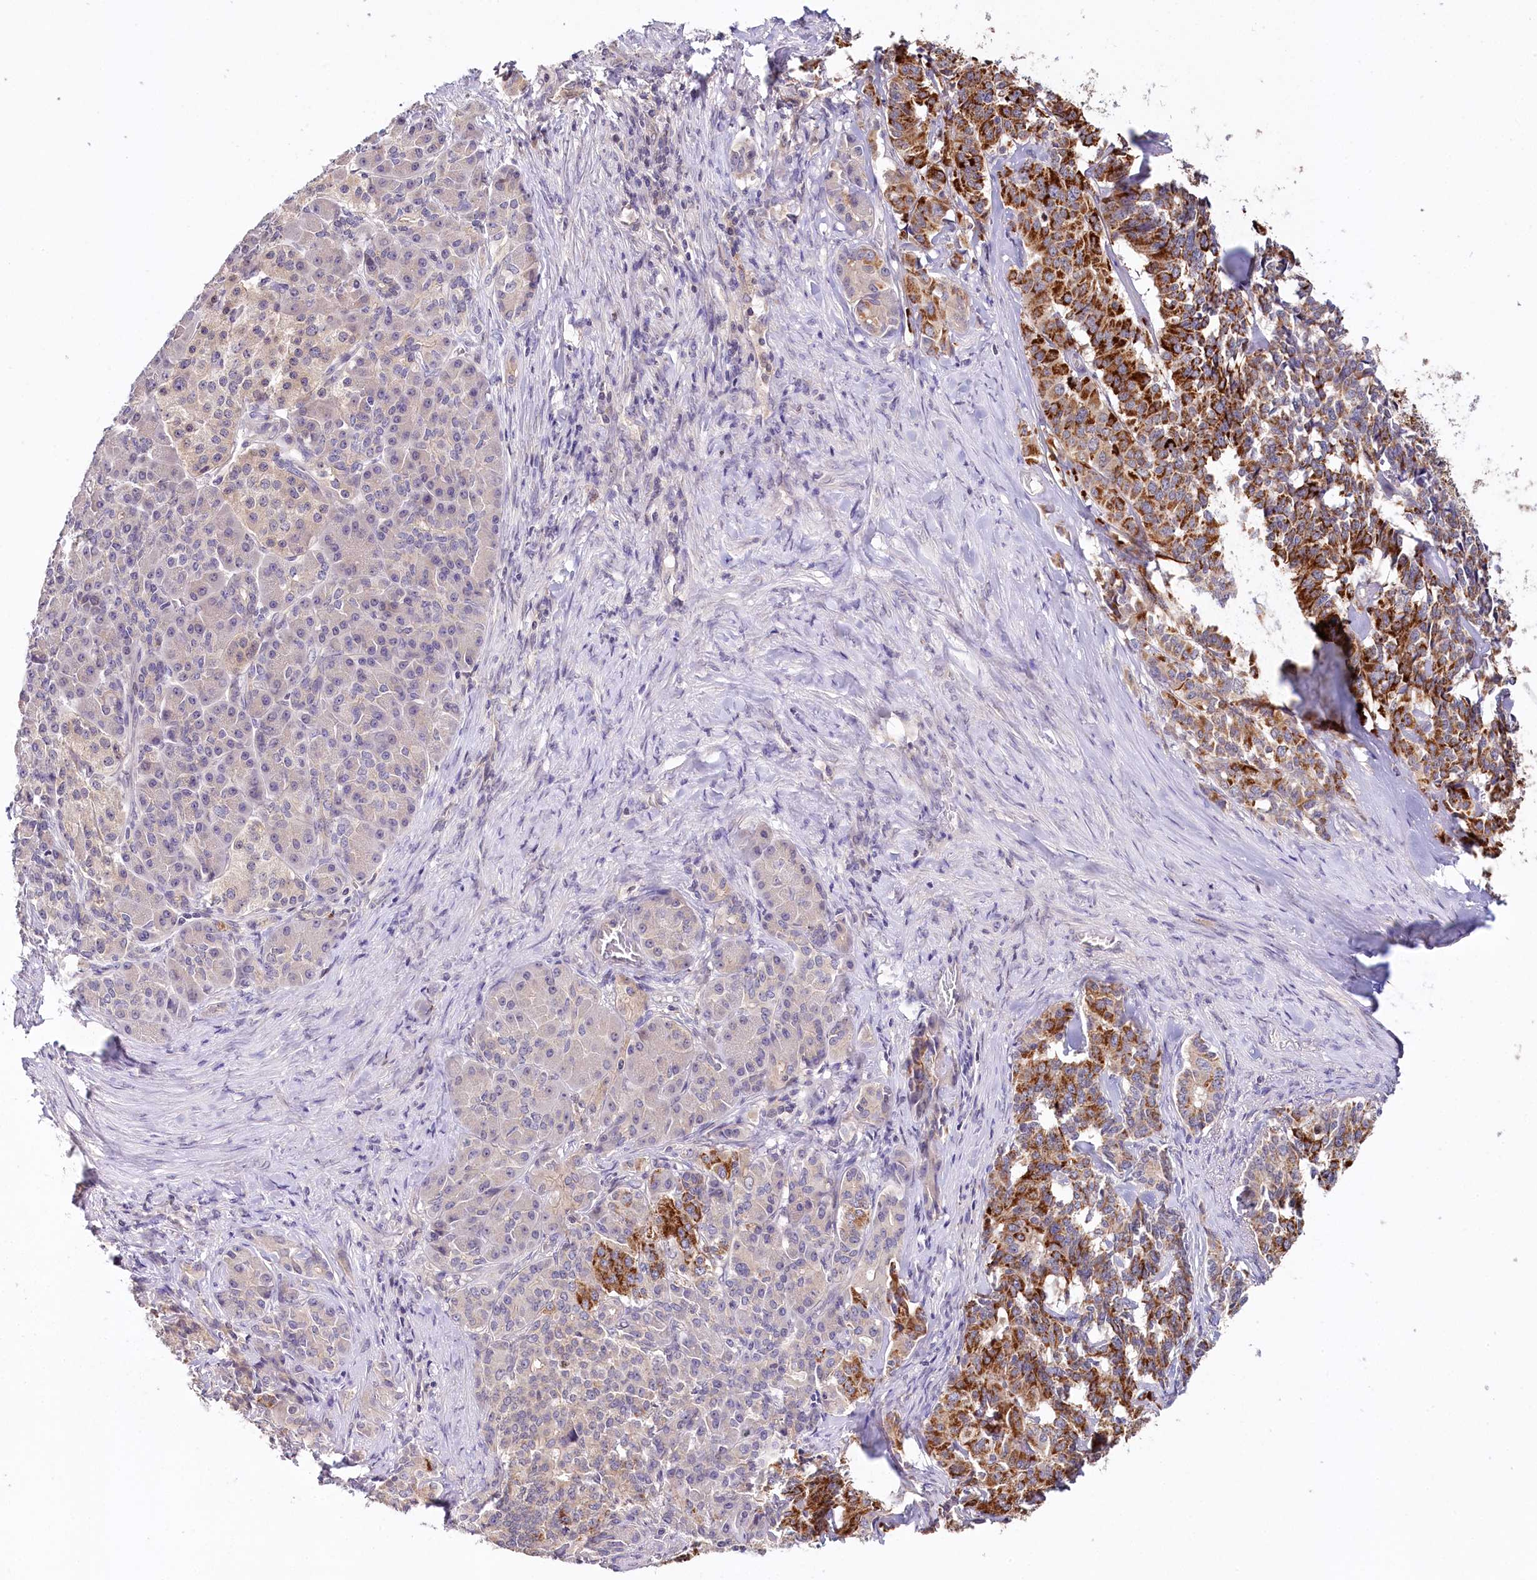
{"staining": {"intensity": "strong", "quantity": "25%-75%", "location": "cytoplasmic/membranous"}, "tissue": "pancreatic cancer", "cell_type": "Tumor cells", "image_type": "cancer", "snomed": [{"axis": "morphology", "description": "Adenocarcinoma, NOS"}, {"axis": "topography", "description": "Pancreas"}], "caption": "Adenocarcinoma (pancreatic) tissue exhibits strong cytoplasmic/membranous expression in approximately 25%-75% of tumor cells, visualized by immunohistochemistry. (brown staining indicates protein expression, while blue staining denotes nuclei).", "gene": "DAPK1", "patient": {"sex": "female", "age": 74}}